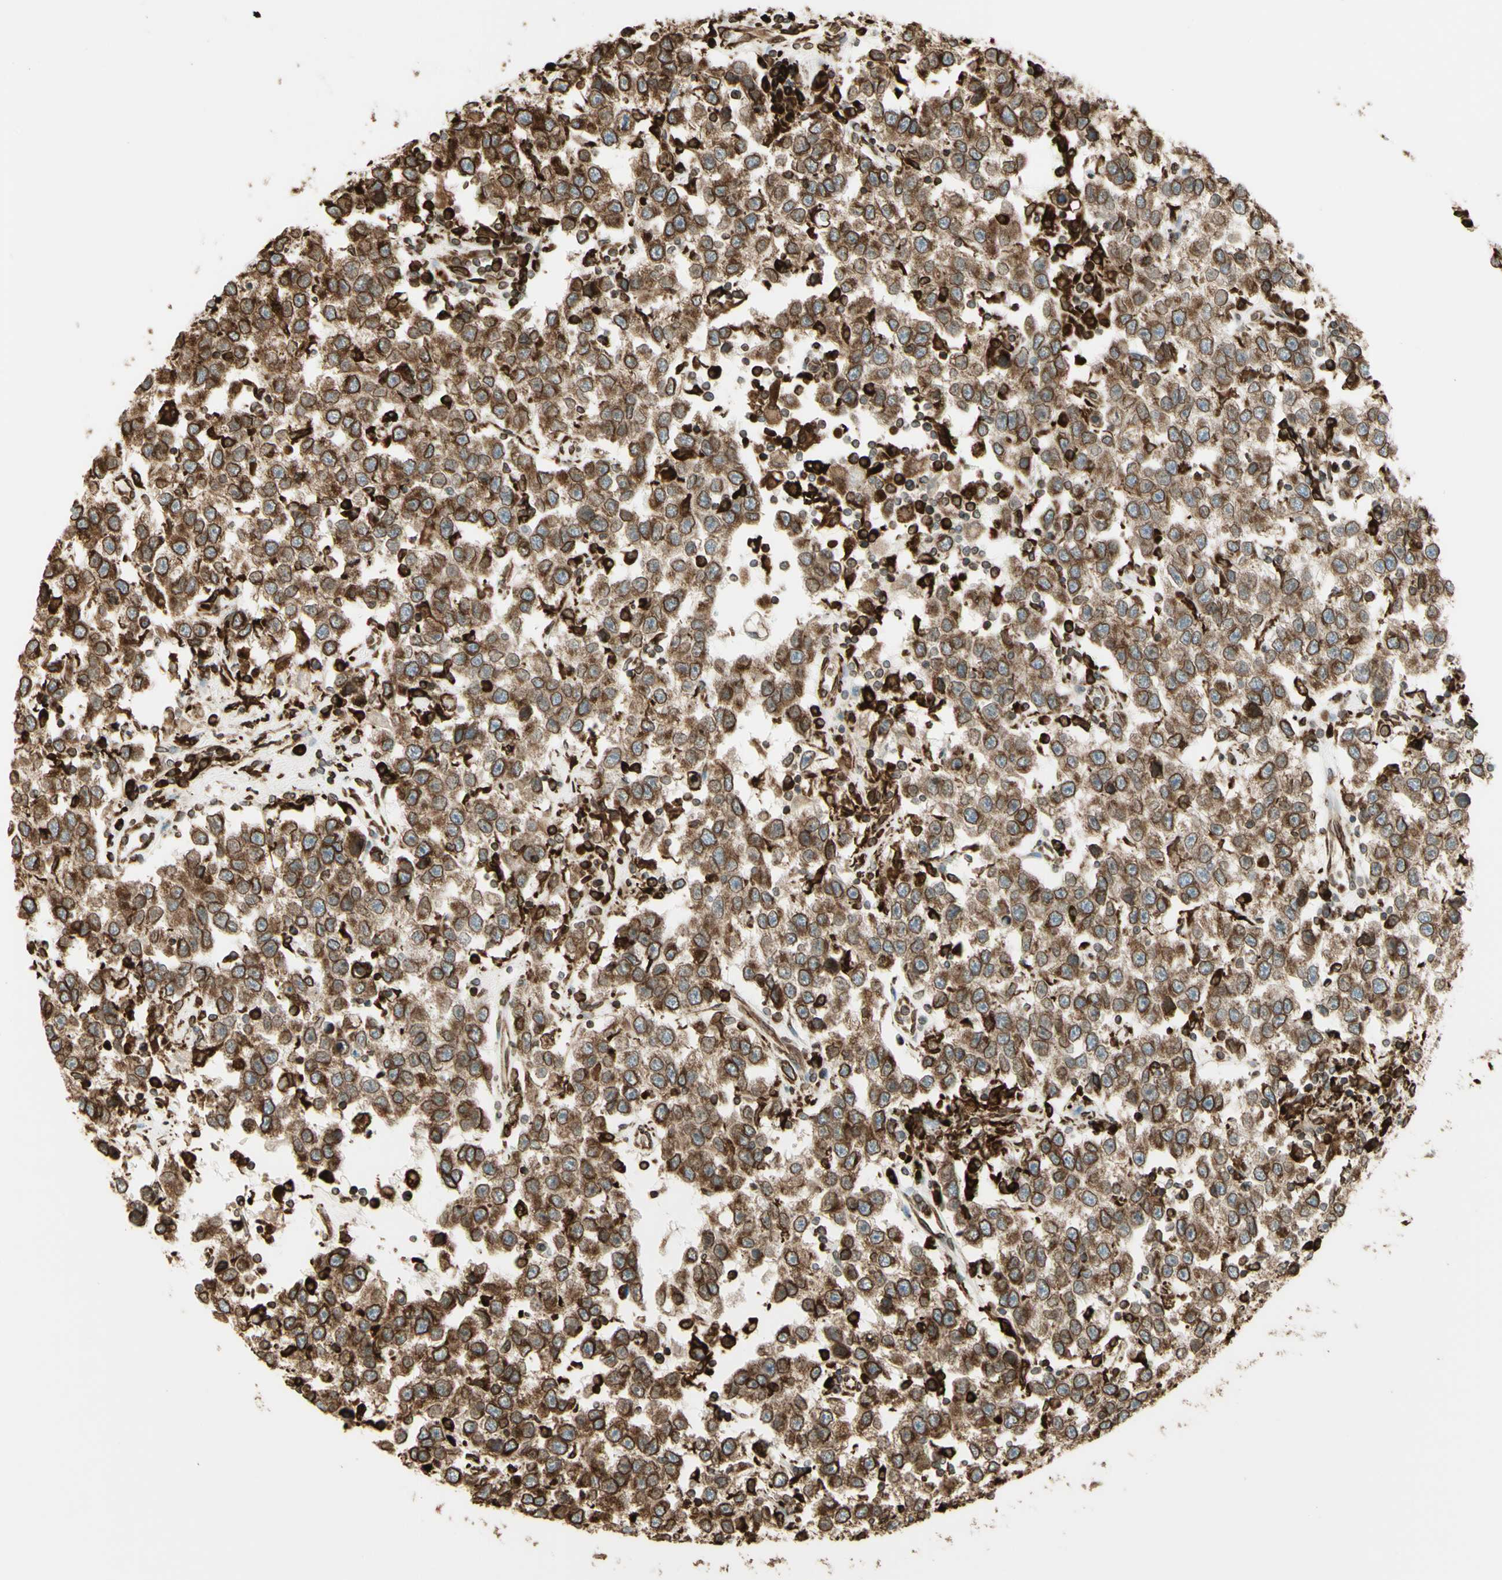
{"staining": {"intensity": "moderate", "quantity": ">75%", "location": "cytoplasmic/membranous"}, "tissue": "testis cancer", "cell_type": "Tumor cells", "image_type": "cancer", "snomed": [{"axis": "morphology", "description": "Seminoma, NOS"}, {"axis": "topography", "description": "Testis"}], "caption": "High-magnification brightfield microscopy of testis cancer stained with DAB (3,3'-diaminobenzidine) (brown) and counterstained with hematoxylin (blue). tumor cells exhibit moderate cytoplasmic/membranous positivity is seen in about>75% of cells.", "gene": "CANX", "patient": {"sex": "male", "age": 41}}